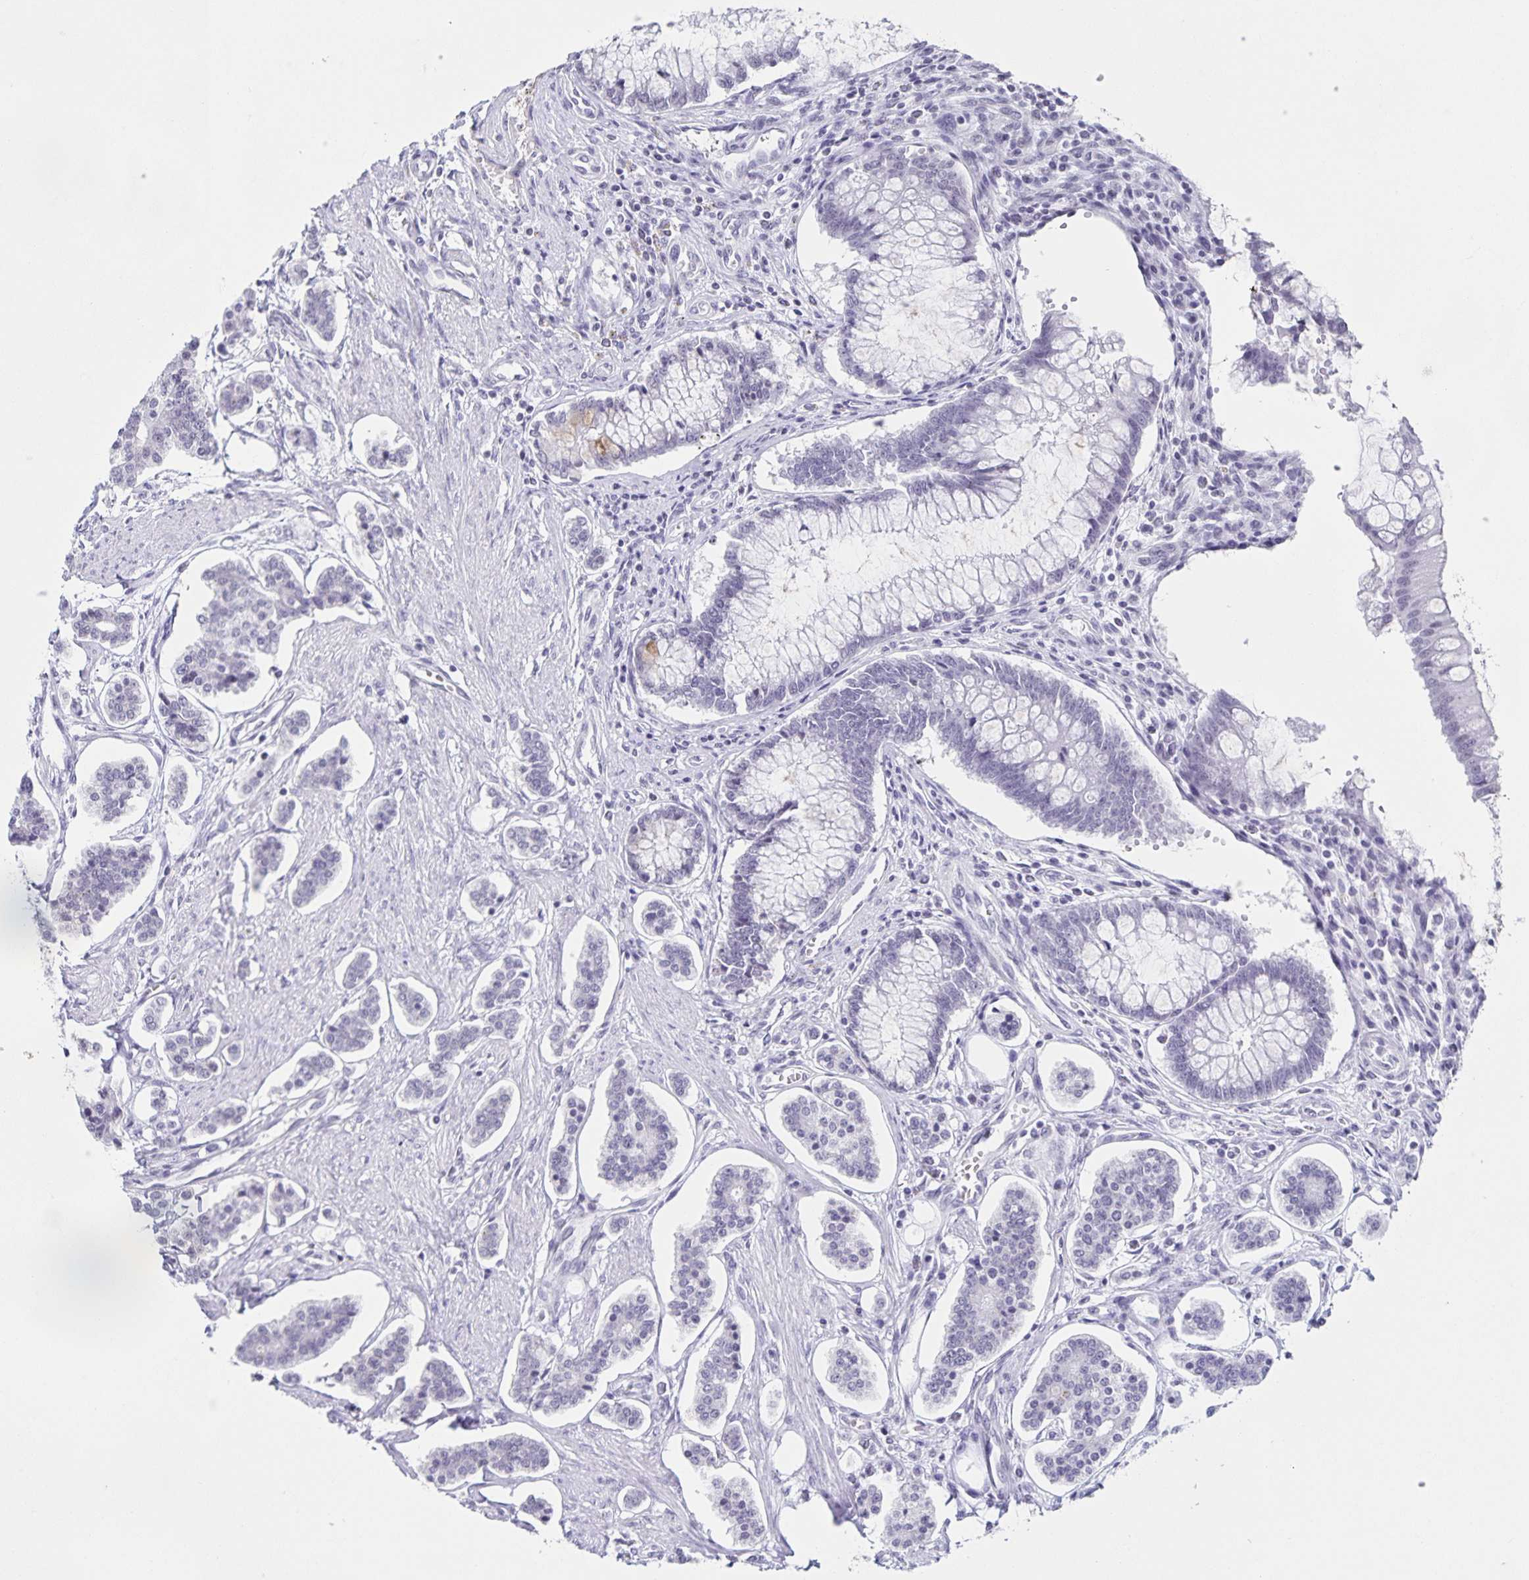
{"staining": {"intensity": "negative", "quantity": "none", "location": "none"}, "tissue": "carcinoid", "cell_type": "Tumor cells", "image_type": "cancer", "snomed": [{"axis": "morphology", "description": "Carcinoid, malignant, NOS"}, {"axis": "topography", "description": "Small intestine"}], "caption": "Tumor cells show no significant positivity in carcinoid.", "gene": "LCE6A", "patient": {"sex": "female", "age": 65}}